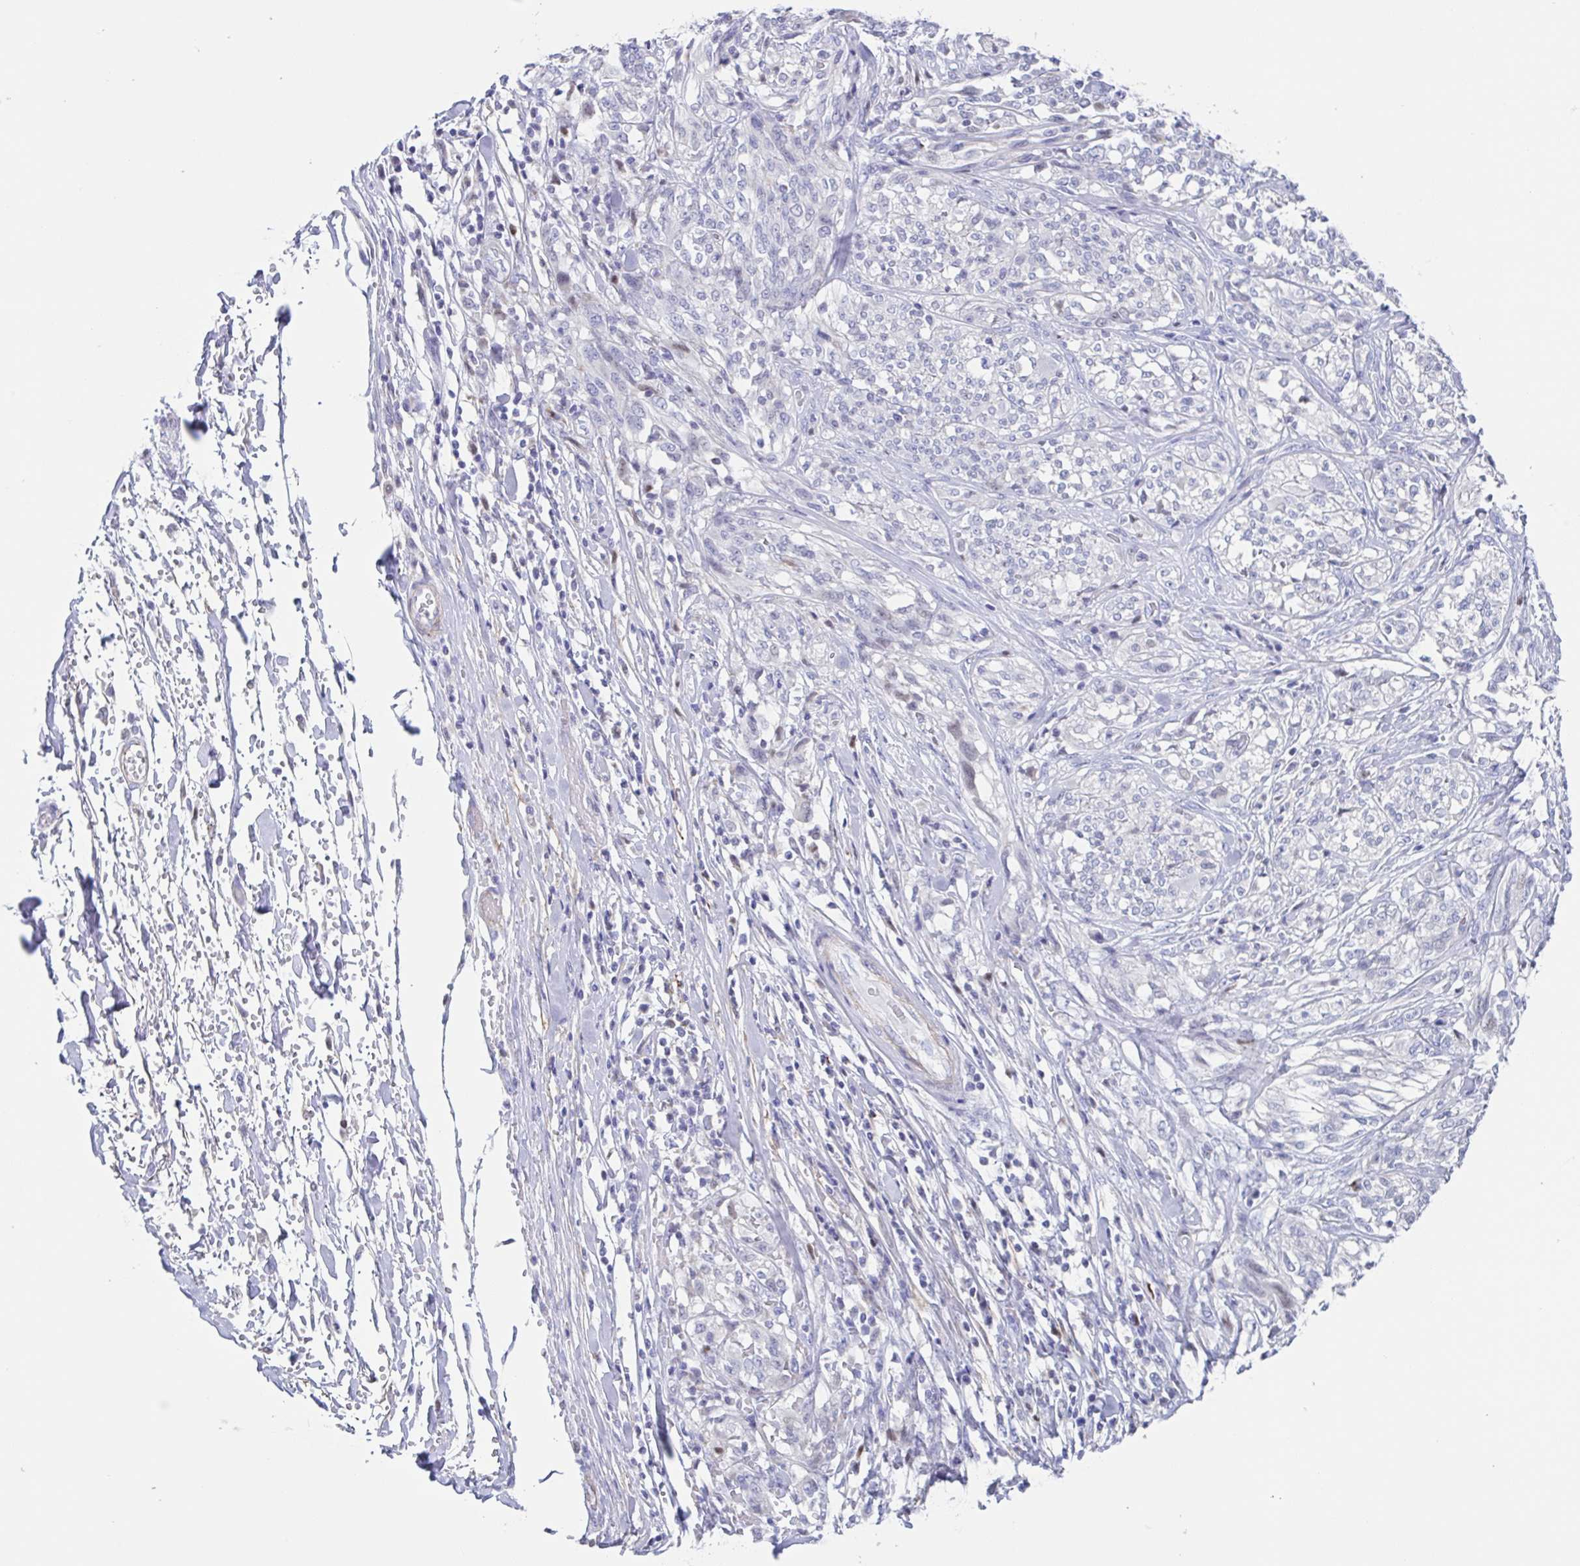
{"staining": {"intensity": "negative", "quantity": "none", "location": "none"}, "tissue": "melanoma", "cell_type": "Tumor cells", "image_type": "cancer", "snomed": [{"axis": "morphology", "description": "Malignant melanoma, NOS"}, {"axis": "topography", "description": "Skin"}], "caption": "Immunohistochemistry (IHC) image of neoplastic tissue: human melanoma stained with DAB (3,3'-diaminobenzidine) reveals no significant protein positivity in tumor cells.", "gene": "PBOV1", "patient": {"sex": "female", "age": 91}}